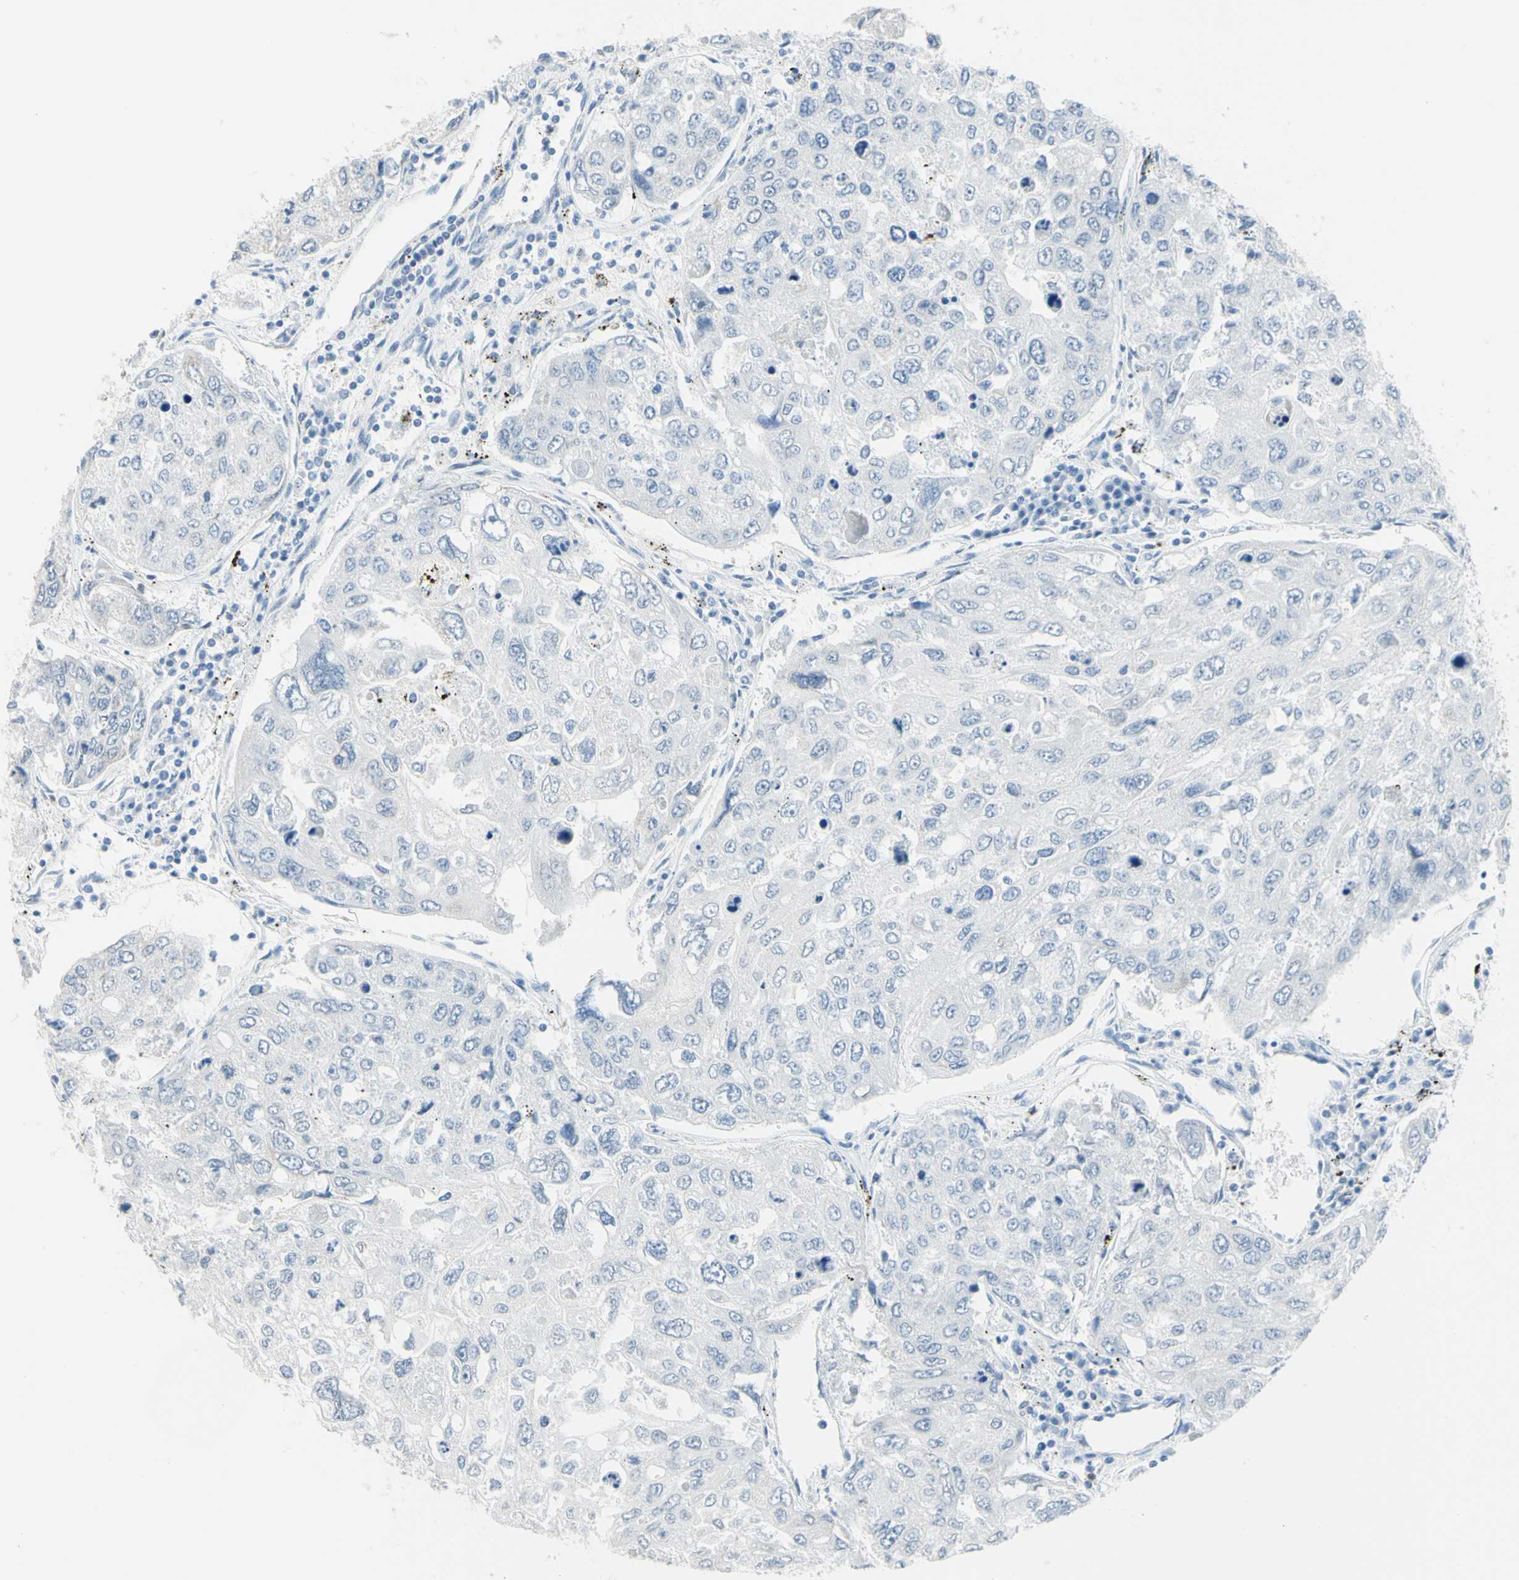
{"staining": {"intensity": "negative", "quantity": "none", "location": "none"}, "tissue": "urothelial cancer", "cell_type": "Tumor cells", "image_type": "cancer", "snomed": [{"axis": "morphology", "description": "Urothelial carcinoma, High grade"}, {"axis": "topography", "description": "Lymph node"}, {"axis": "topography", "description": "Urinary bladder"}], "caption": "Immunohistochemical staining of human urothelial carcinoma (high-grade) displays no significant positivity in tumor cells.", "gene": "CYSLTR1", "patient": {"sex": "male", "age": 51}}